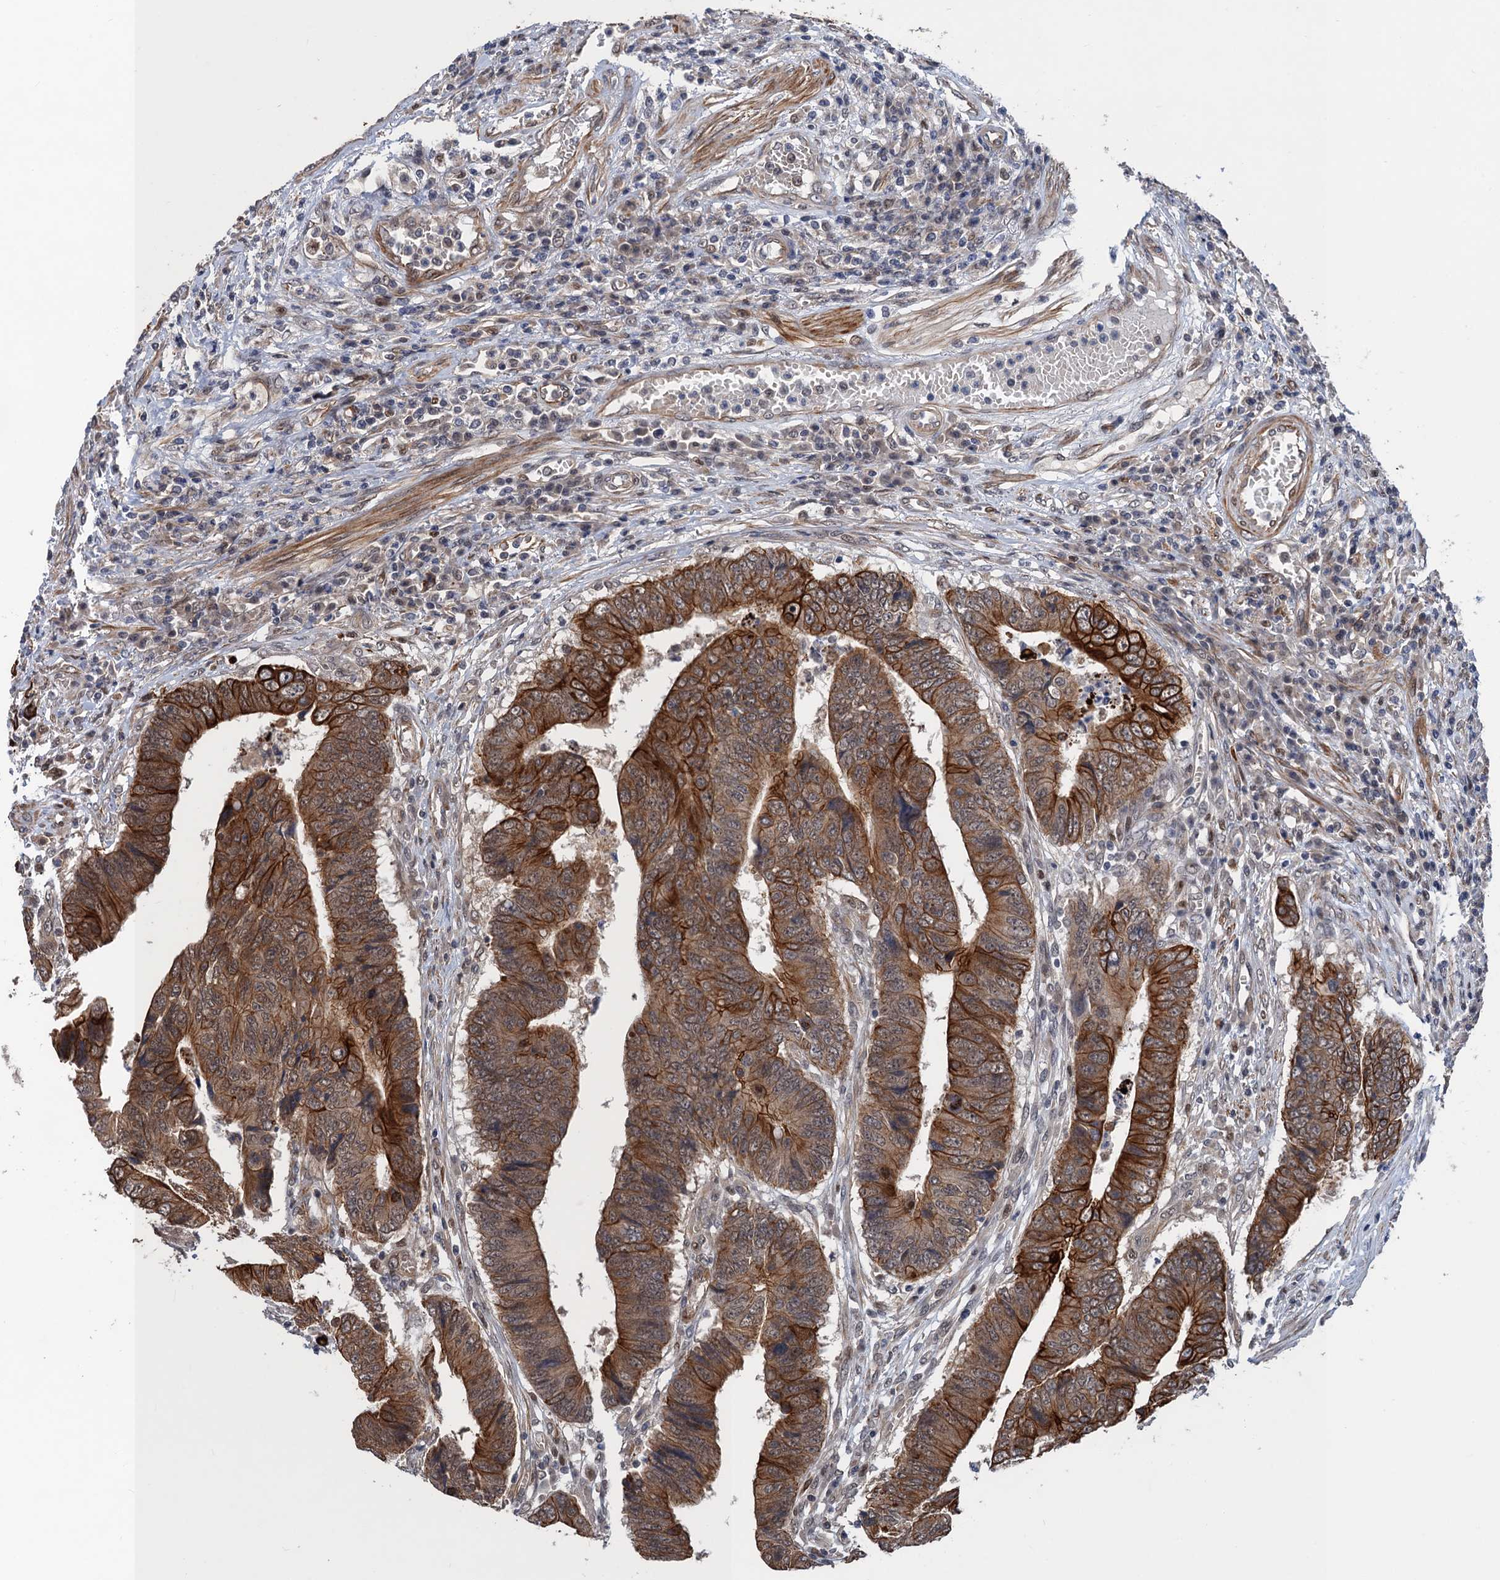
{"staining": {"intensity": "strong", "quantity": "25%-75%", "location": "cytoplasmic/membranous"}, "tissue": "colorectal cancer", "cell_type": "Tumor cells", "image_type": "cancer", "snomed": [{"axis": "morphology", "description": "Adenocarcinoma, NOS"}, {"axis": "topography", "description": "Rectum"}], "caption": "Human colorectal adenocarcinoma stained with a protein marker exhibits strong staining in tumor cells.", "gene": "TTC31", "patient": {"sex": "male", "age": 84}}